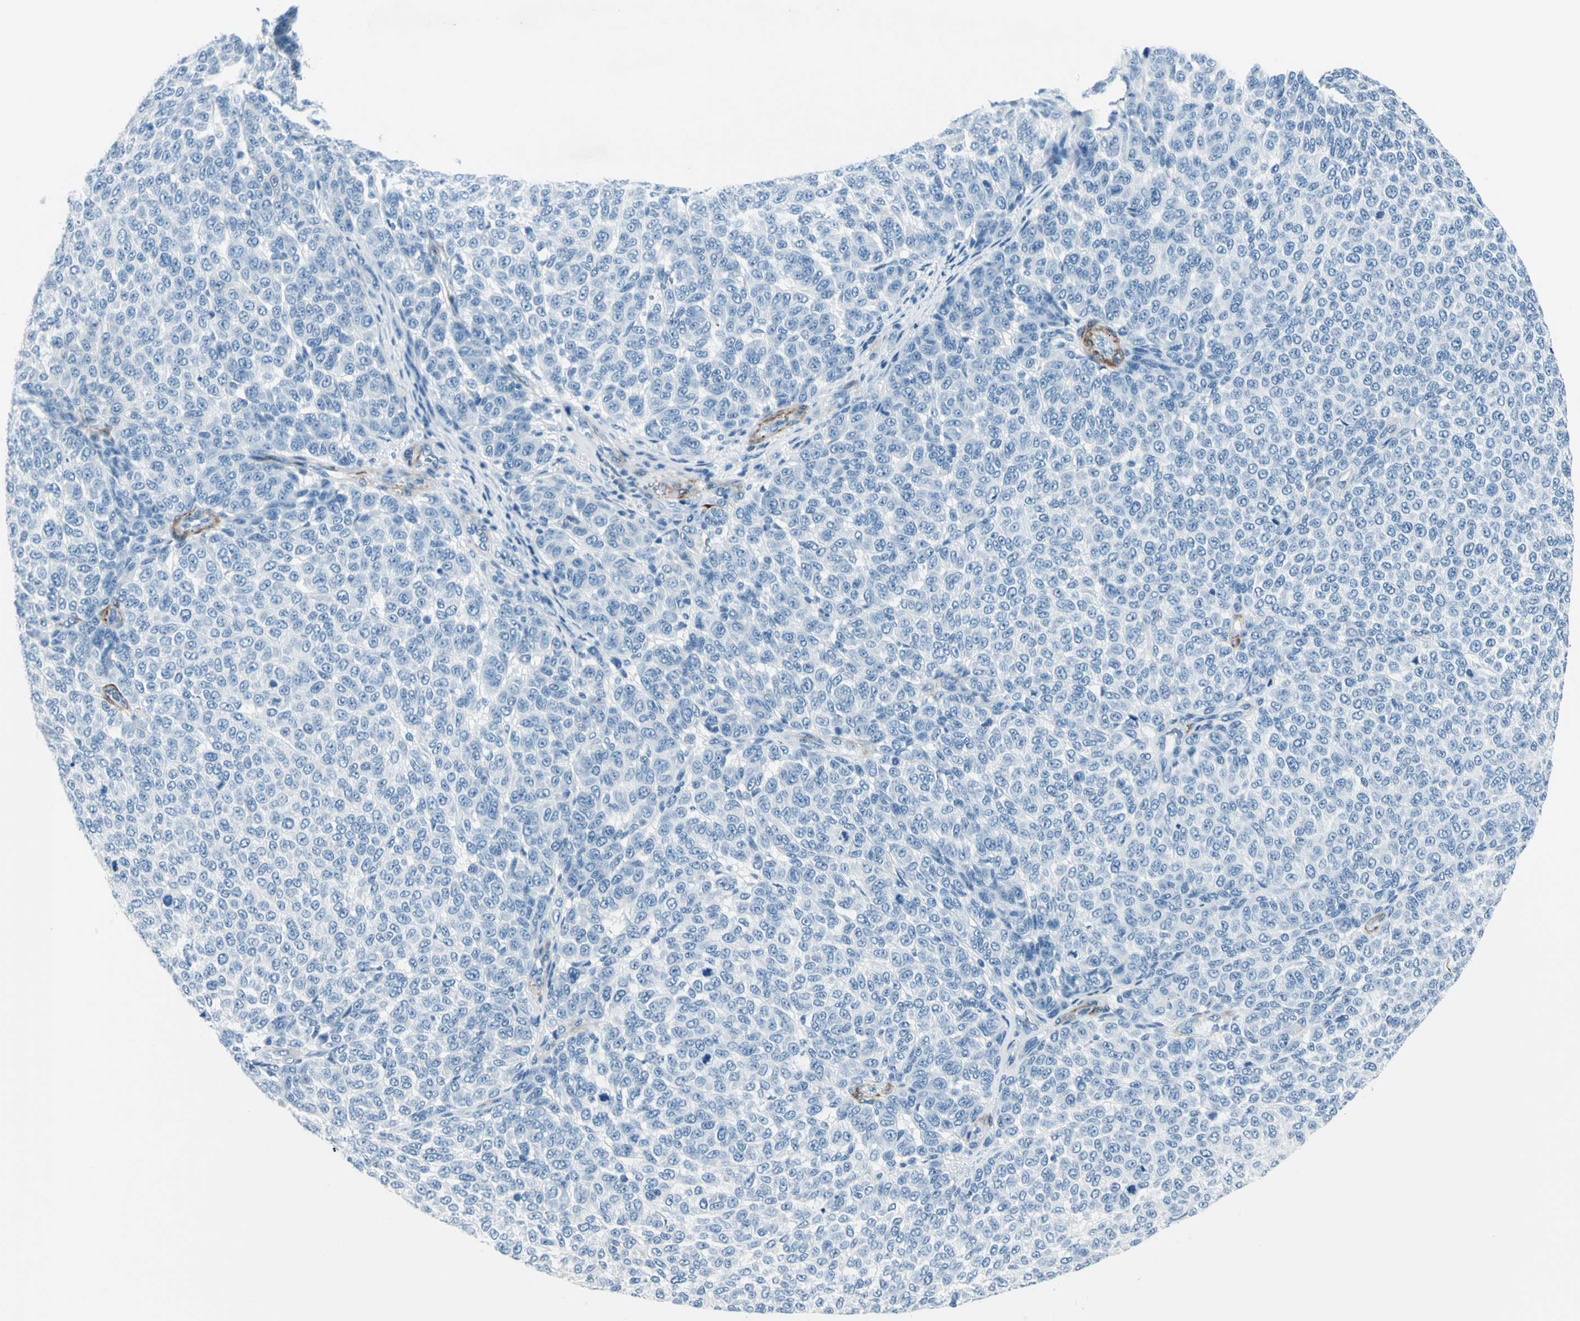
{"staining": {"intensity": "negative", "quantity": "none", "location": "none"}, "tissue": "melanoma", "cell_type": "Tumor cells", "image_type": "cancer", "snomed": [{"axis": "morphology", "description": "Malignant melanoma, NOS"}, {"axis": "topography", "description": "Skin"}], "caption": "DAB (3,3'-diaminobenzidine) immunohistochemical staining of human malignant melanoma reveals no significant expression in tumor cells. (DAB immunohistochemistry (IHC) with hematoxylin counter stain).", "gene": "CDH15", "patient": {"sex": "male", "age": 59}}